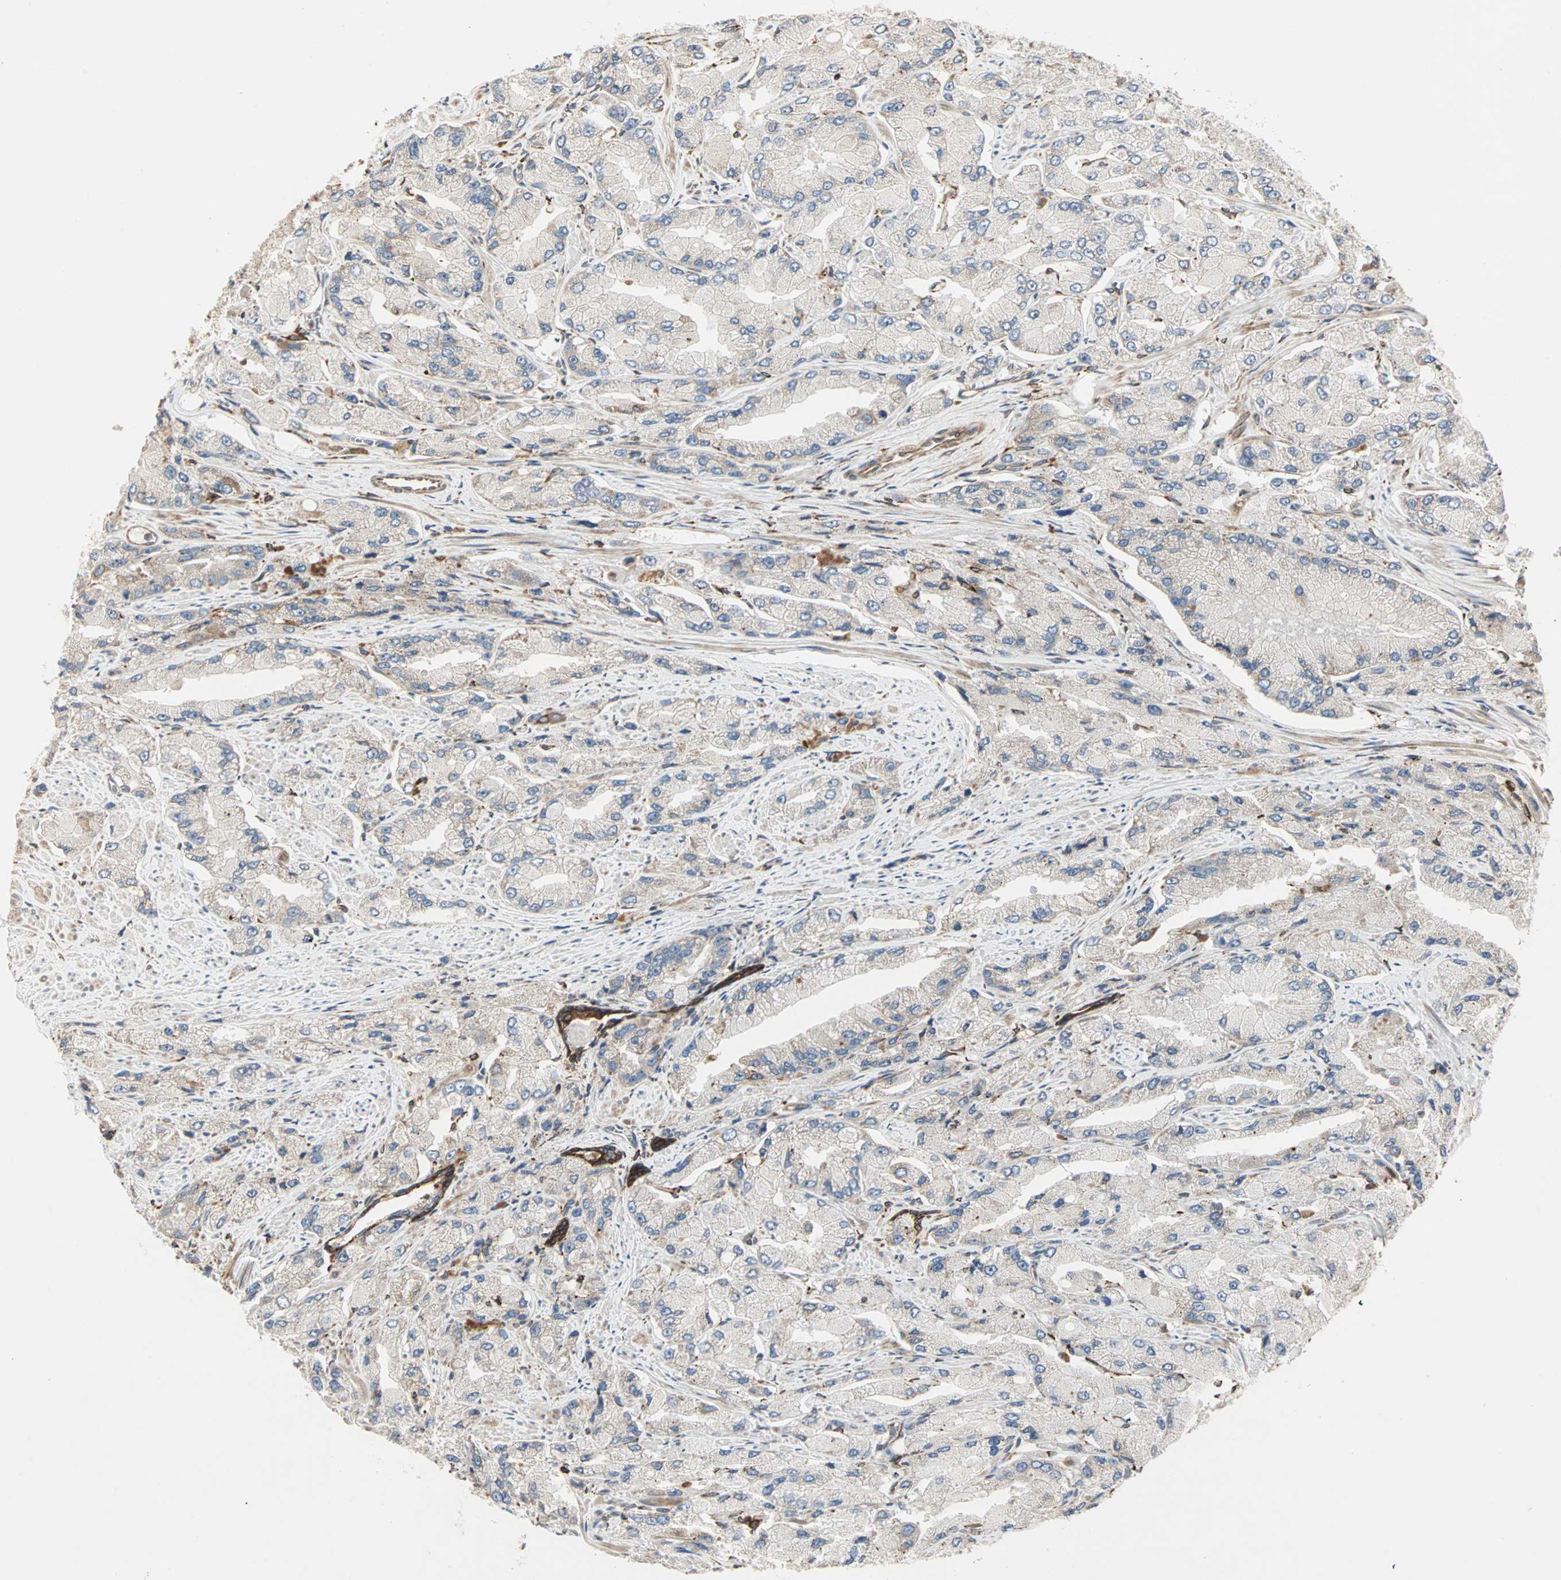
{"staining": {"intensity": "weak", "quantity": "<25%", "location": "cytoplasmic/membranous"}, "tissue": "prostate cancer", "cell_type": "Tumor cells", "image_type": "cancer", "snomed": [{"axis": "morphology", "description": "Adenocarcinoma, High grade"}, {"axis": "topography", "description": "Prostate"}], "caption": "This is an IHC image of human prostate cancer. There is no expression in tumor cells.", "gene": "H6PD", "patient": {"sex": "male", "age": 58}}